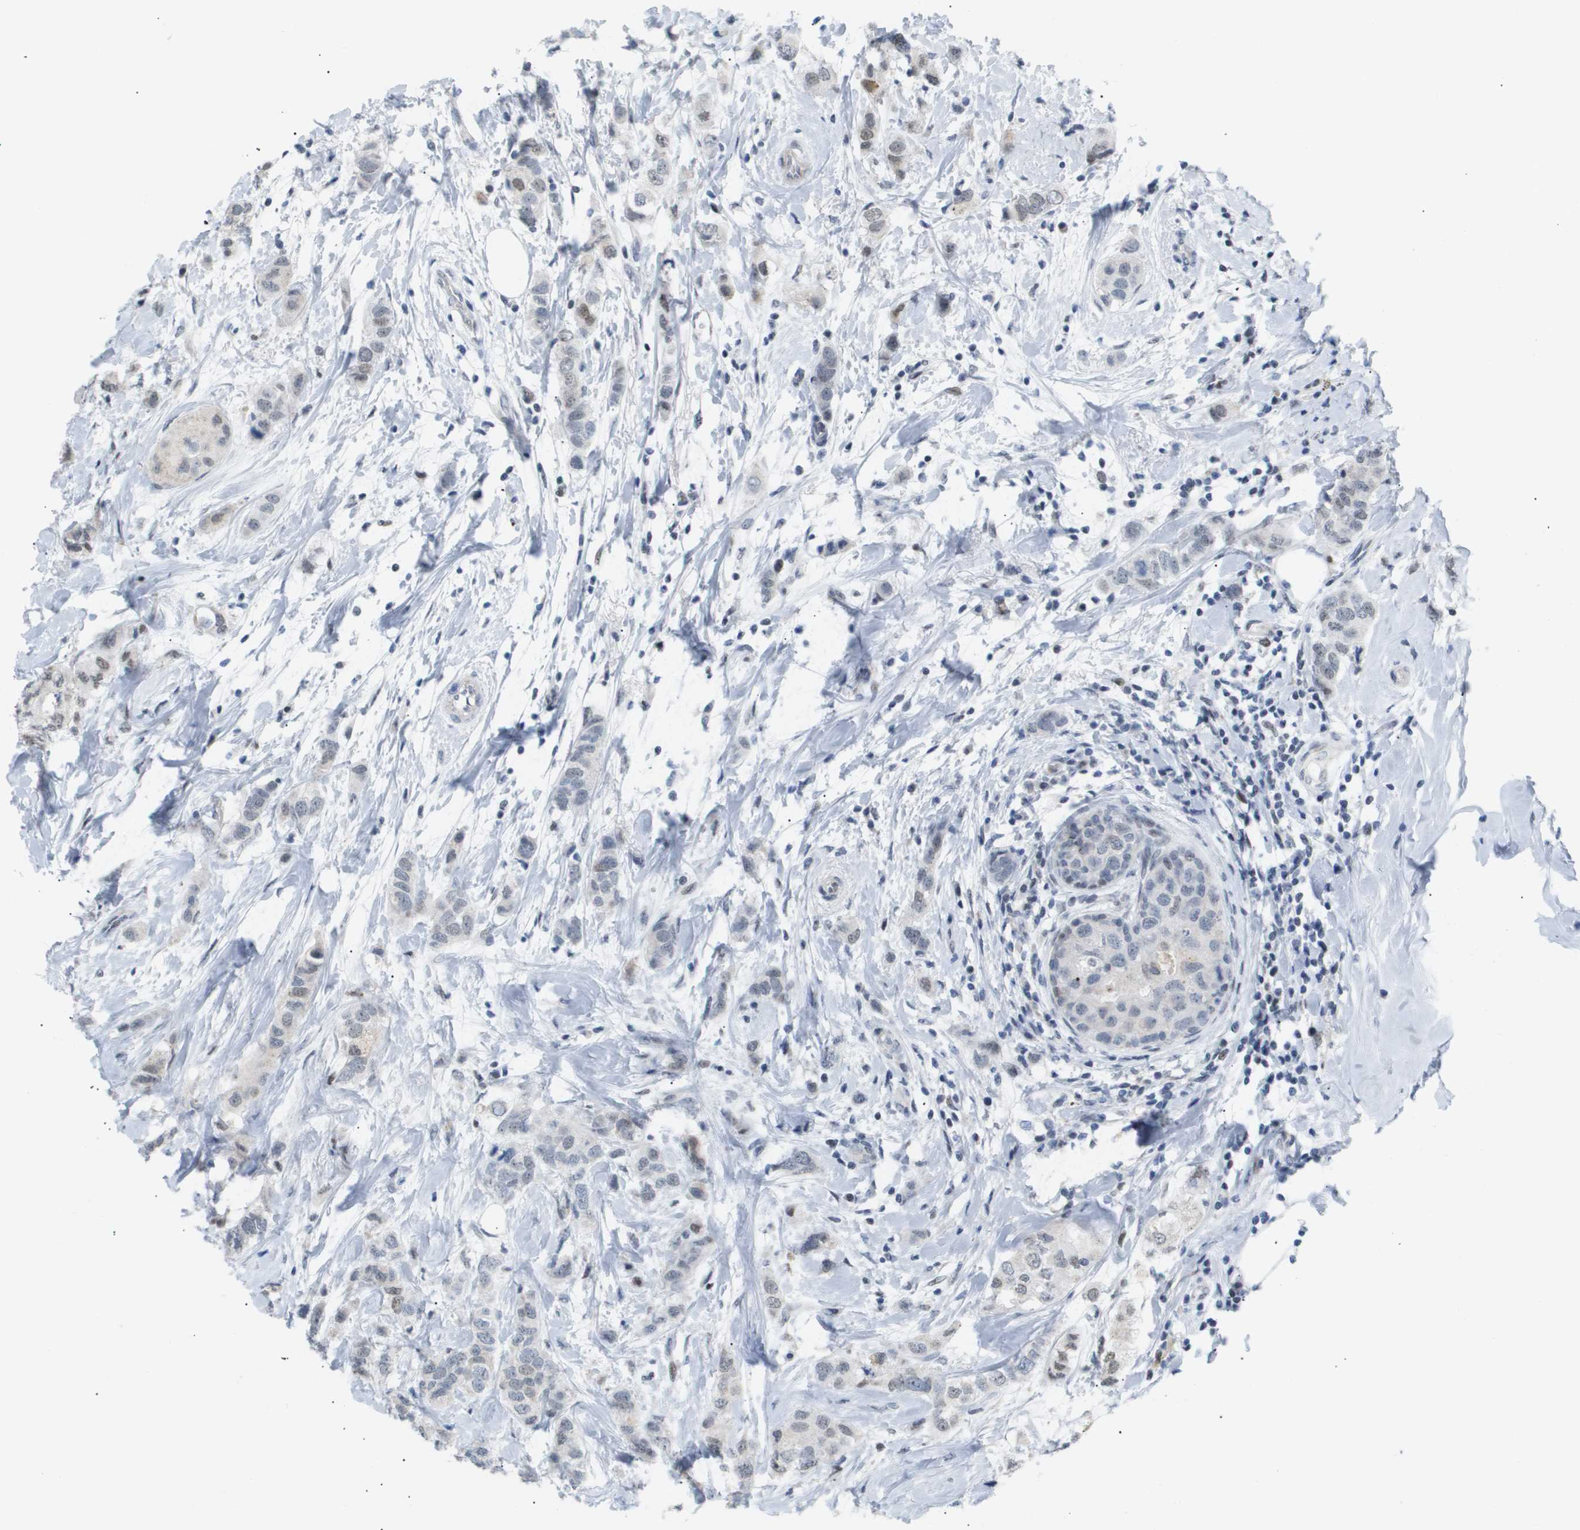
{"staining": {"intensity": "weak", "quantity": "<25%", "location": "nuclear"}, "tissue": "breast cancer", "cell_type": "Tumor cells", "image_type": "cancer", "snomed": [{"axis": "morphology", "description": "Duct carcinoma"}, {"axis": "topography", "description": "Breast"}], "caption": "A micrograph of intraductal carcinoma (breast) stained for a protein demonstrates no brown staining in tumor cells. (Brightfield microscopy of DAB immunohistochemistry (IHC) at high magnification).", "gene": "PPARD", "patient": {"sex": "female", "age": 50}}